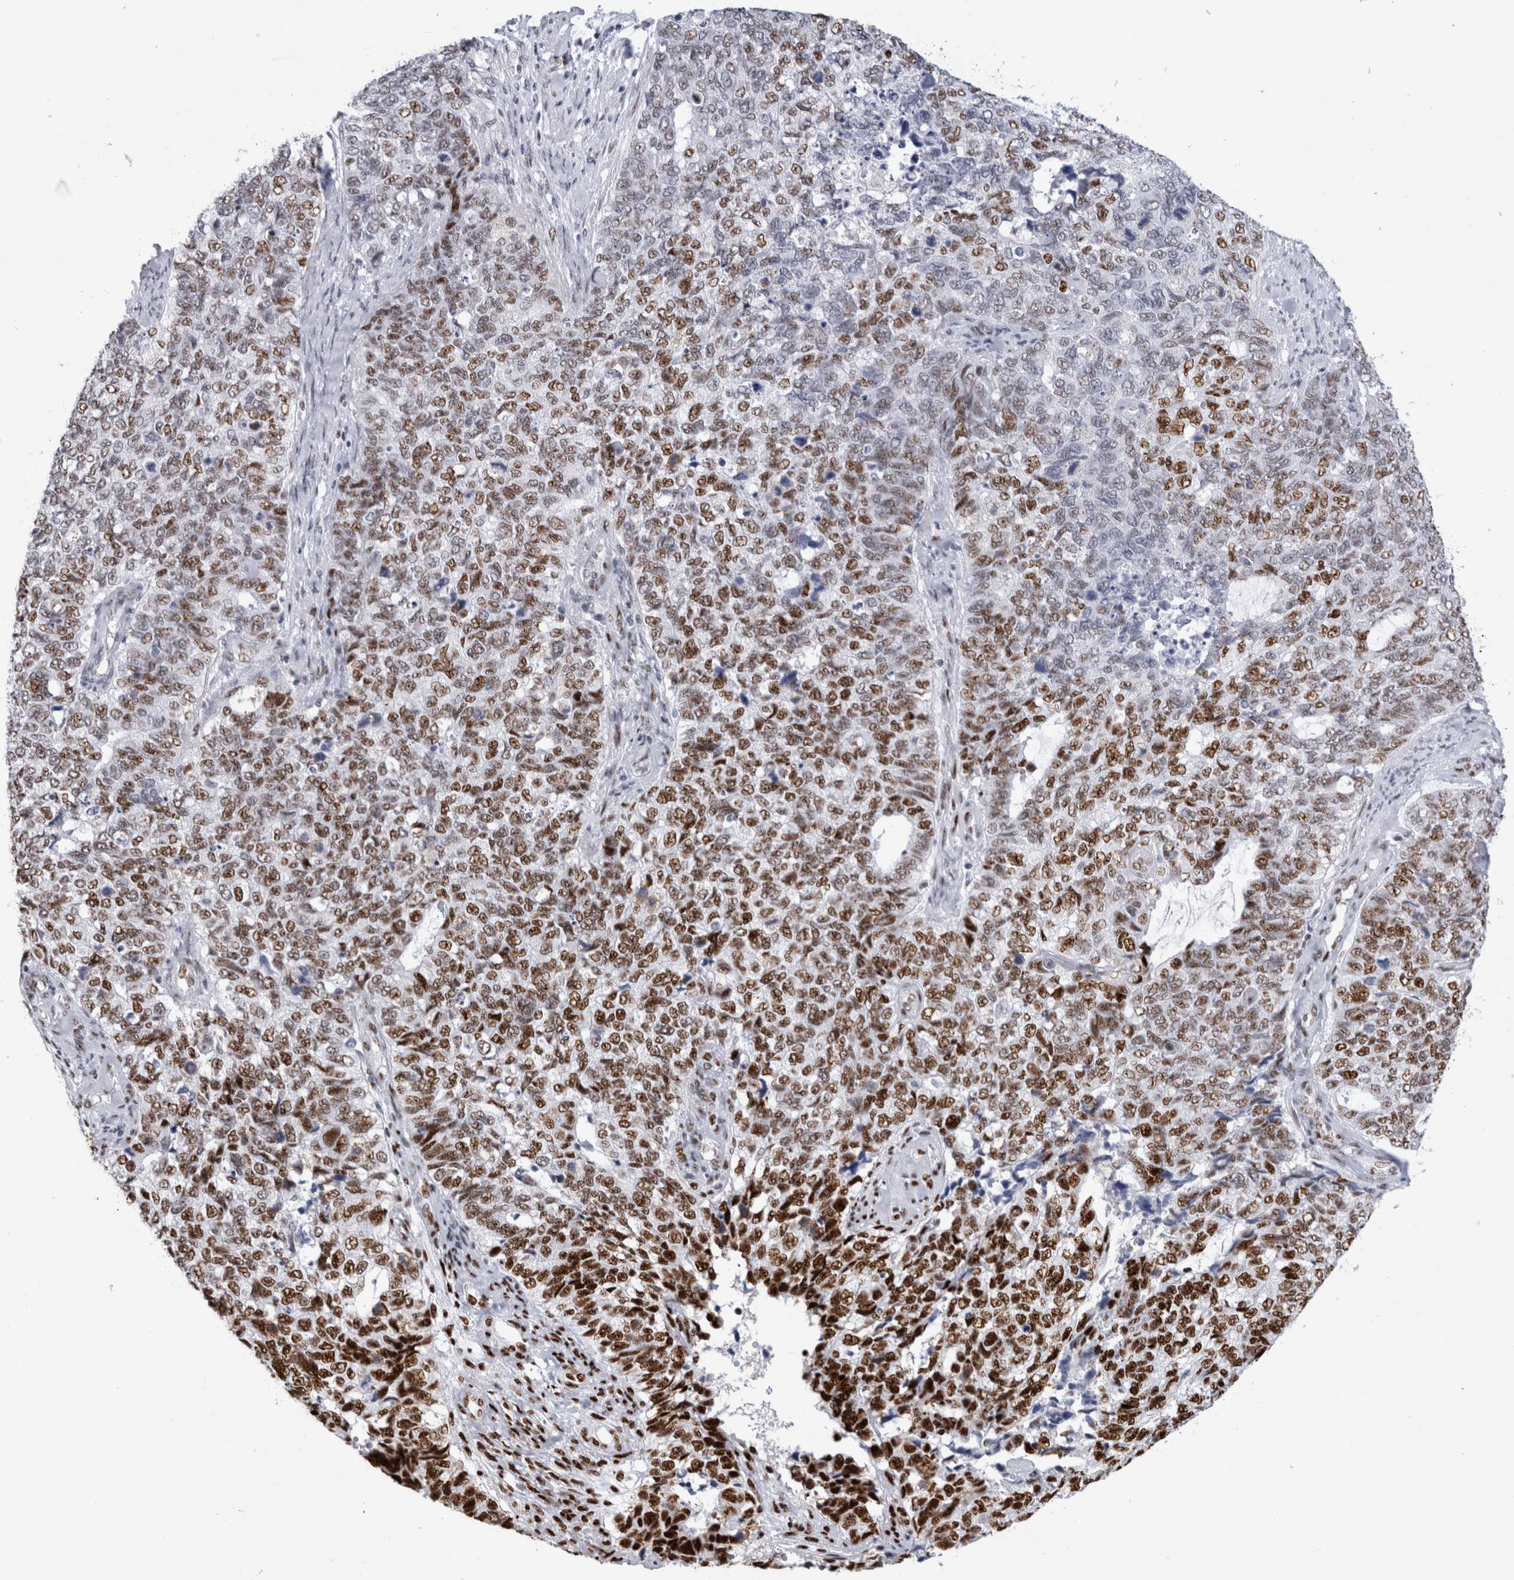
{"staining": {"intensity": "strong", "quantity": ">75%", "location": "nuclear"}, "tissue": "cervical cancer", "cell_type": "Tumor cells", "image_type": "cancer", "snomed": [{"axis": "morphology", "description": "Squamous cell carcinoma, NOS"}, {"axis": "topography", "description": "Cervix"}], "caption": "The histopathology image demonstrates a brown stain indicating the presence of a protein in the nuclear of tumor cells in cervical squamous cell carcinoma.", "gene": "RBM6", "patient": {"sex": "female", "age": 63}}